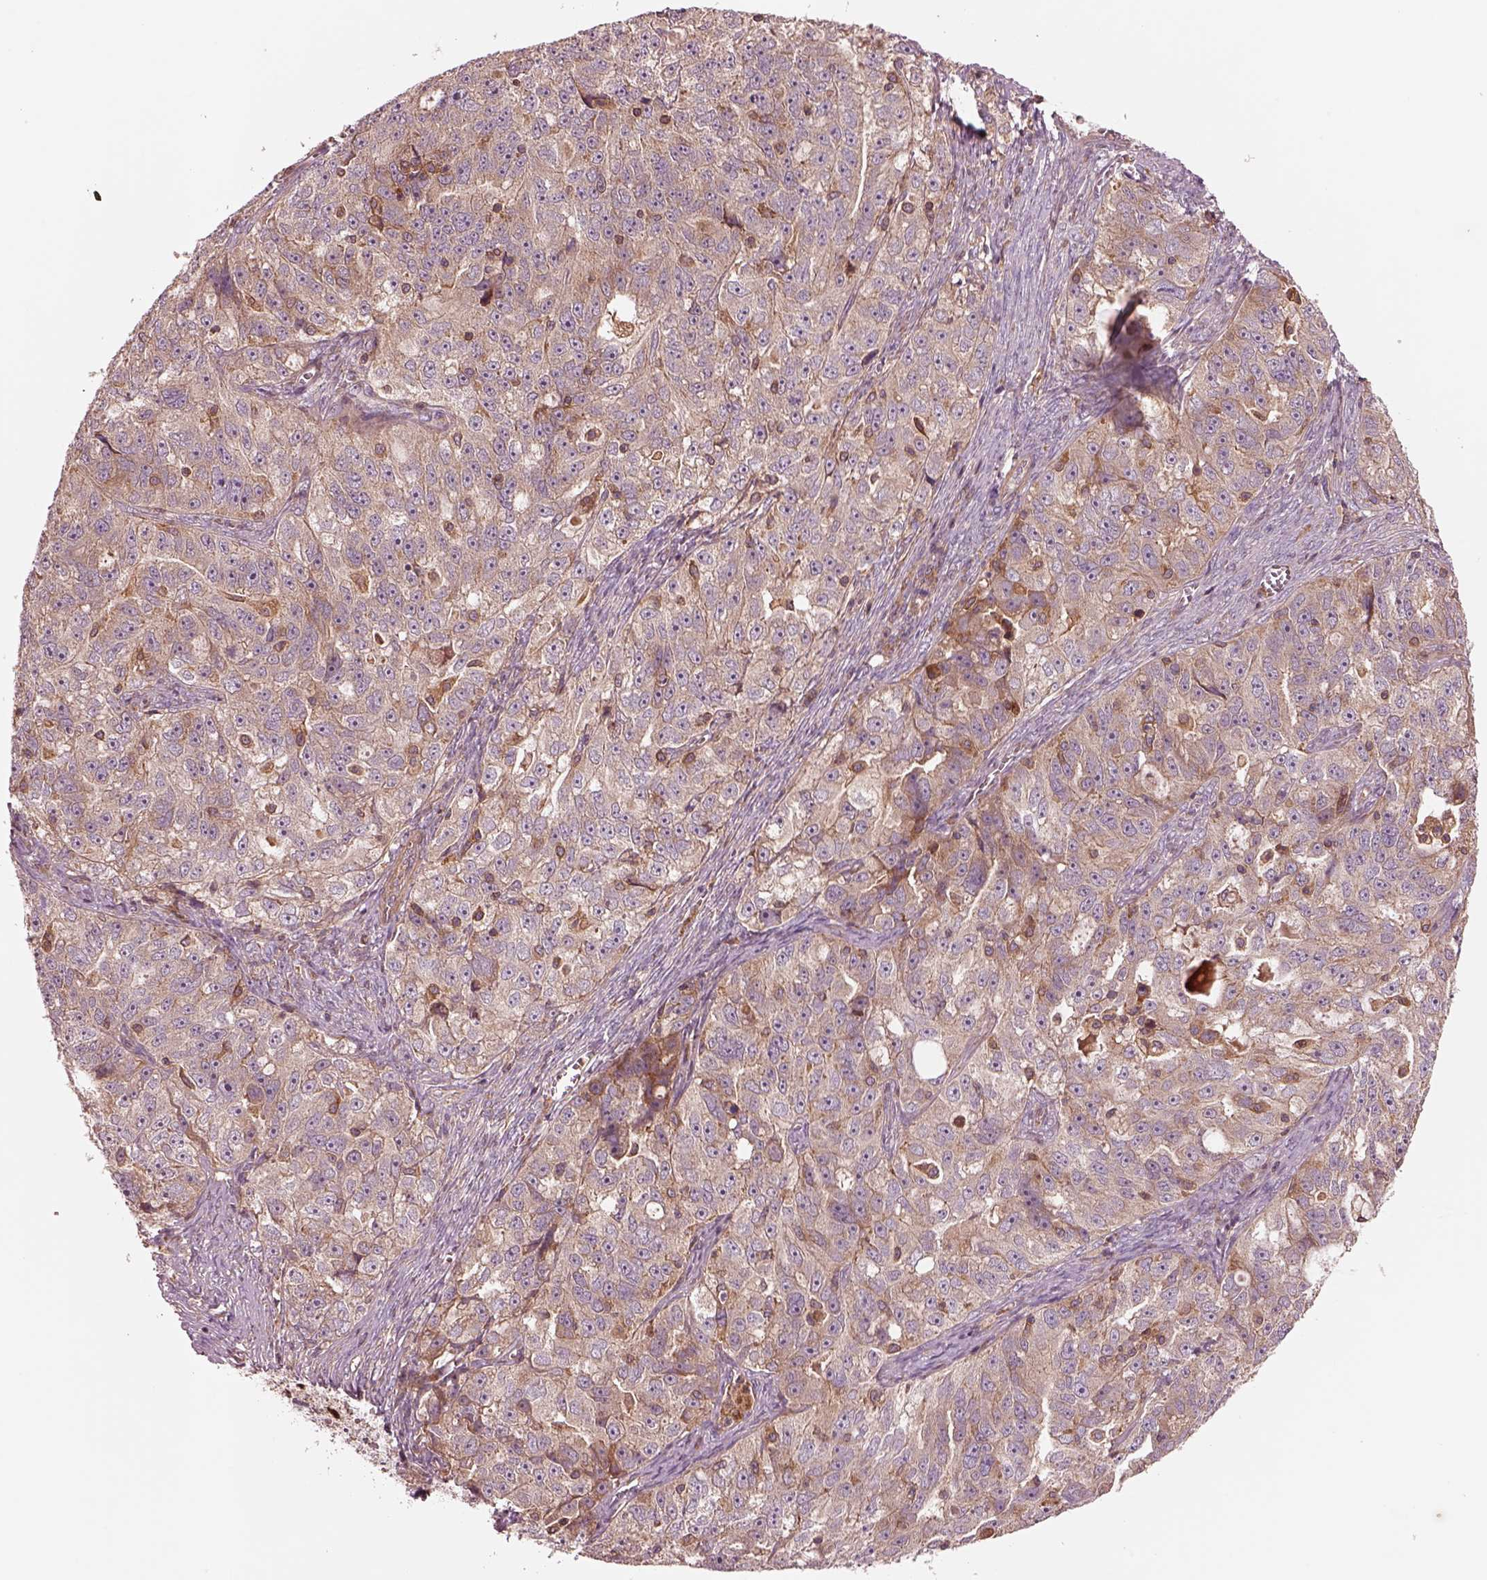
{"staining": {"intensity": "moderate", "quantity": "<25%", "location": "cytoplasmic/membranous"}, "tissue": "ovarian cancer", "cell_type": "Tumor cells", "image_type": "cancer", "snomed": [{"axis": "morphology", "description": "Cystadenocarcinoma, serous, NOS"}, {"axis": "topography", "description": "Ovary"}], "caption": "DAB (3,3'-diaminobenzidine) immunohistochemical staining of ovarian cancer exhibits moderate cytoplasmic/membranous protein staining in approximately <25% of tumor cells.", "gene": "ASCC2", "patient": {"sex": "female", "age": 51}}